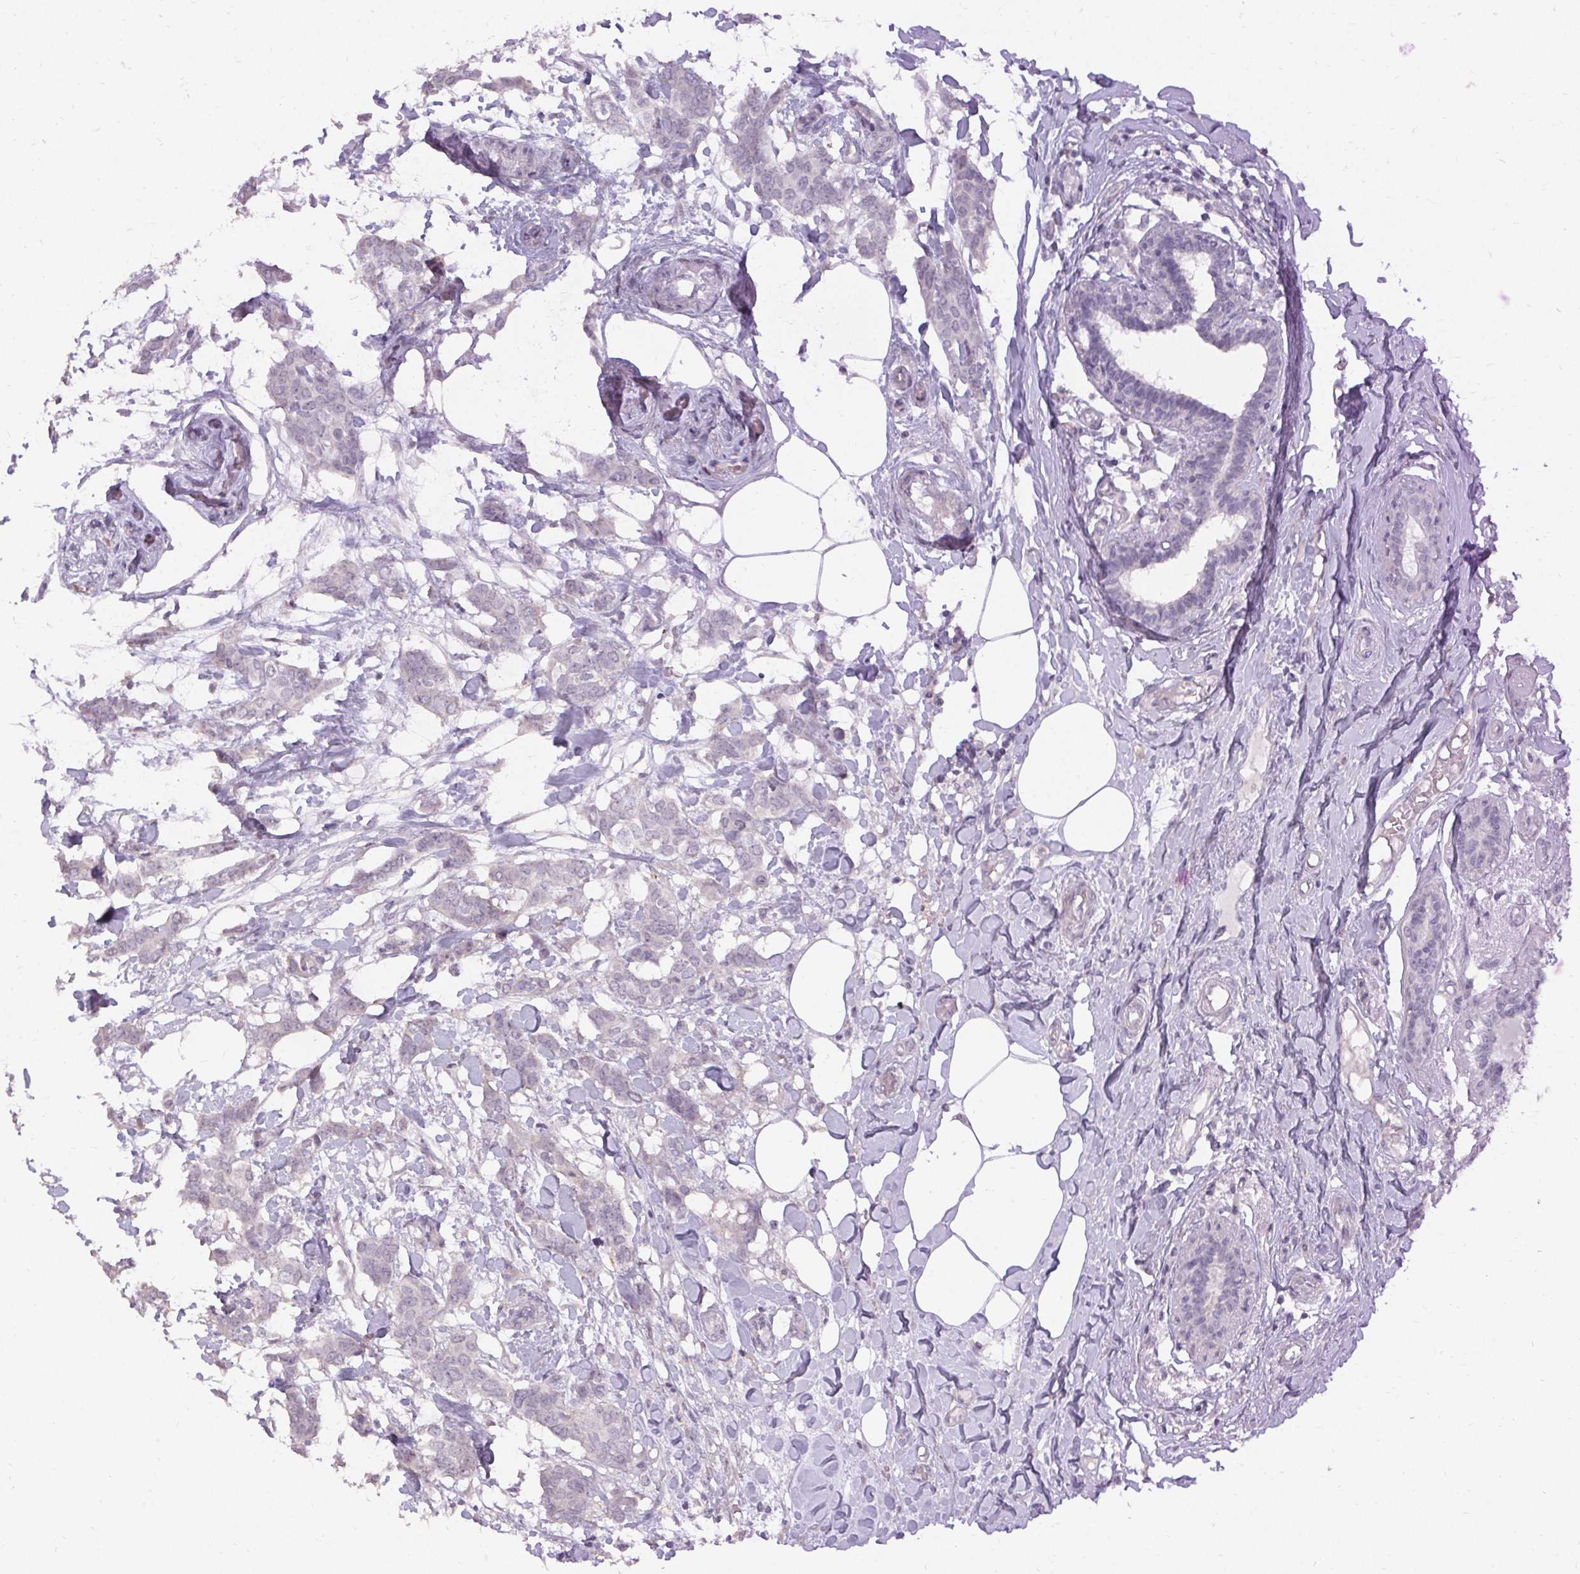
{"staining": {"intensity": "negative", "quantity": "none", "location": "none"}, "tissue": "breast cancer", "cell_type": "Tumor cells", "image_type": "cancer", "snomed": [{"axis": "morphology", "description": "Duct carcinoma"}, {"axis": "topography", "description": "Breast"}], "caption": "The image demonstrates no staining of tumor cells in breast infiltrating ductal carcinoma.", "gene": "HSD17B3", "patient": {"sex": "female", "age": 62}}